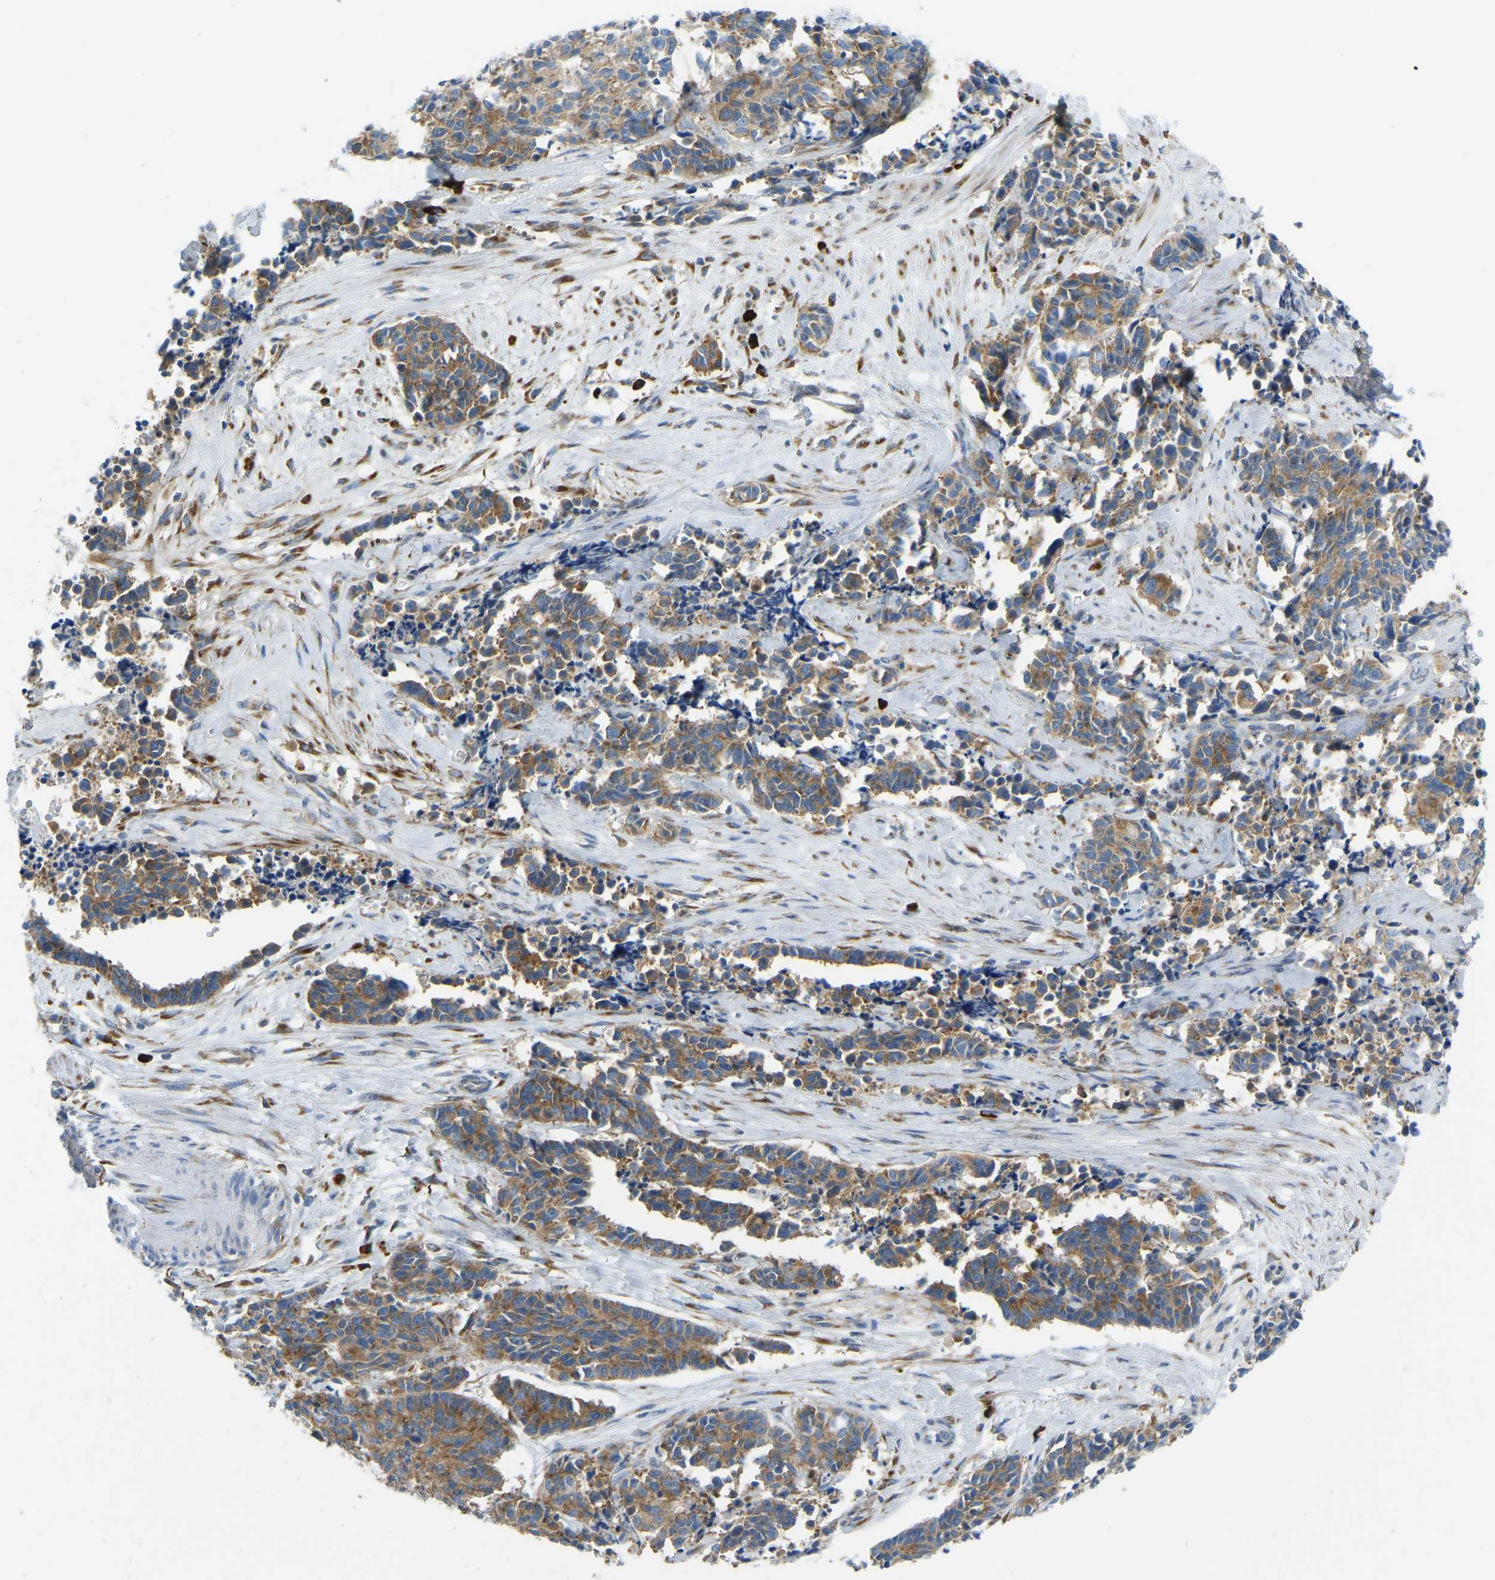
{"staining": {"intensity": "moderate", "quantity": ">75%", "location": "cytoplasmic/membranous"}, "tissue": "cervical cancer", "cell_type": "Tumor cells", "image_type": "cancer", "snomed": [{"axis": "morphology", "description": "Squamous cell carcinoma, NOS"}, {"axis": "topography", "description": "Cervix"}], "caption": "The micrograph exhibits staining of cervical cancer, revealing moderate cytoplasmic/membranous protein staining (brown color) within tumor cells.", "gene": "SND1", "patient": {"sex": "female", "age": 35}}